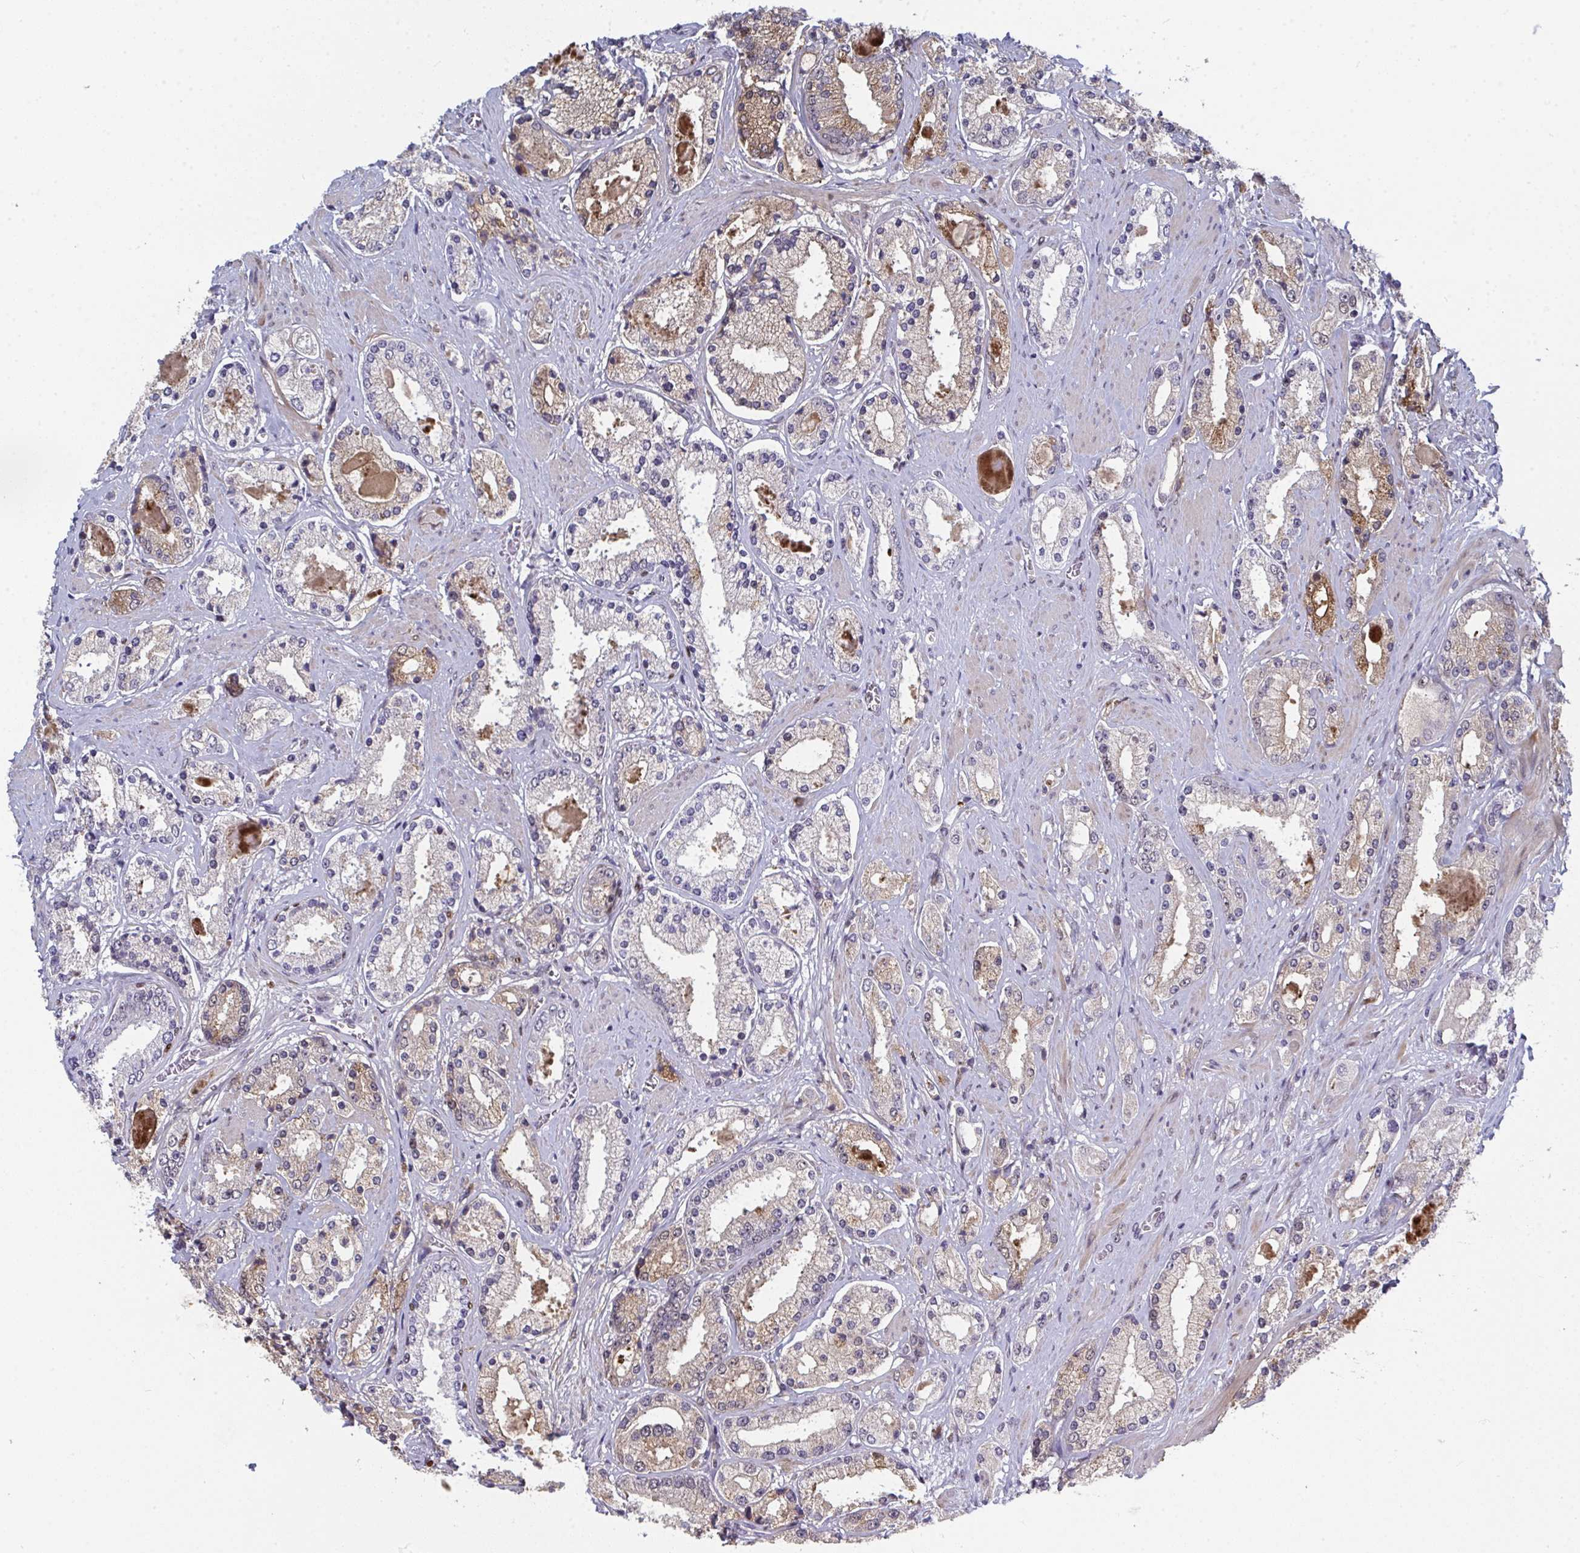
{"staining": {"intensity": "moderate", "quantity": "25%-75%", "location": "cytoplasmic/membranous"}, "tissue": "prostate cancer", "cell_type": "Tumor cells", "image_type": "cancer", "snomed": [{"axis": "morphology", "description": "Adenocarcinoma, High grade"}, {"axis": "topography", "description": "Prostate"}], "caption": "Immunohistochemical staining of human prostate cancer (high-grade adenocarcinoma) exhibits medium levels of moderate cytoplasmic/membranous protein expression in about 25%-75% of tumor cells. The staining is performed using DAB (3,3'-diaminobenzidine) brown chromogen to label protein expression. The nuclei are counter-stained blue using hematoxylin.", "gene": "JDP2", "patient": {"sex": "male", "age": 67}}